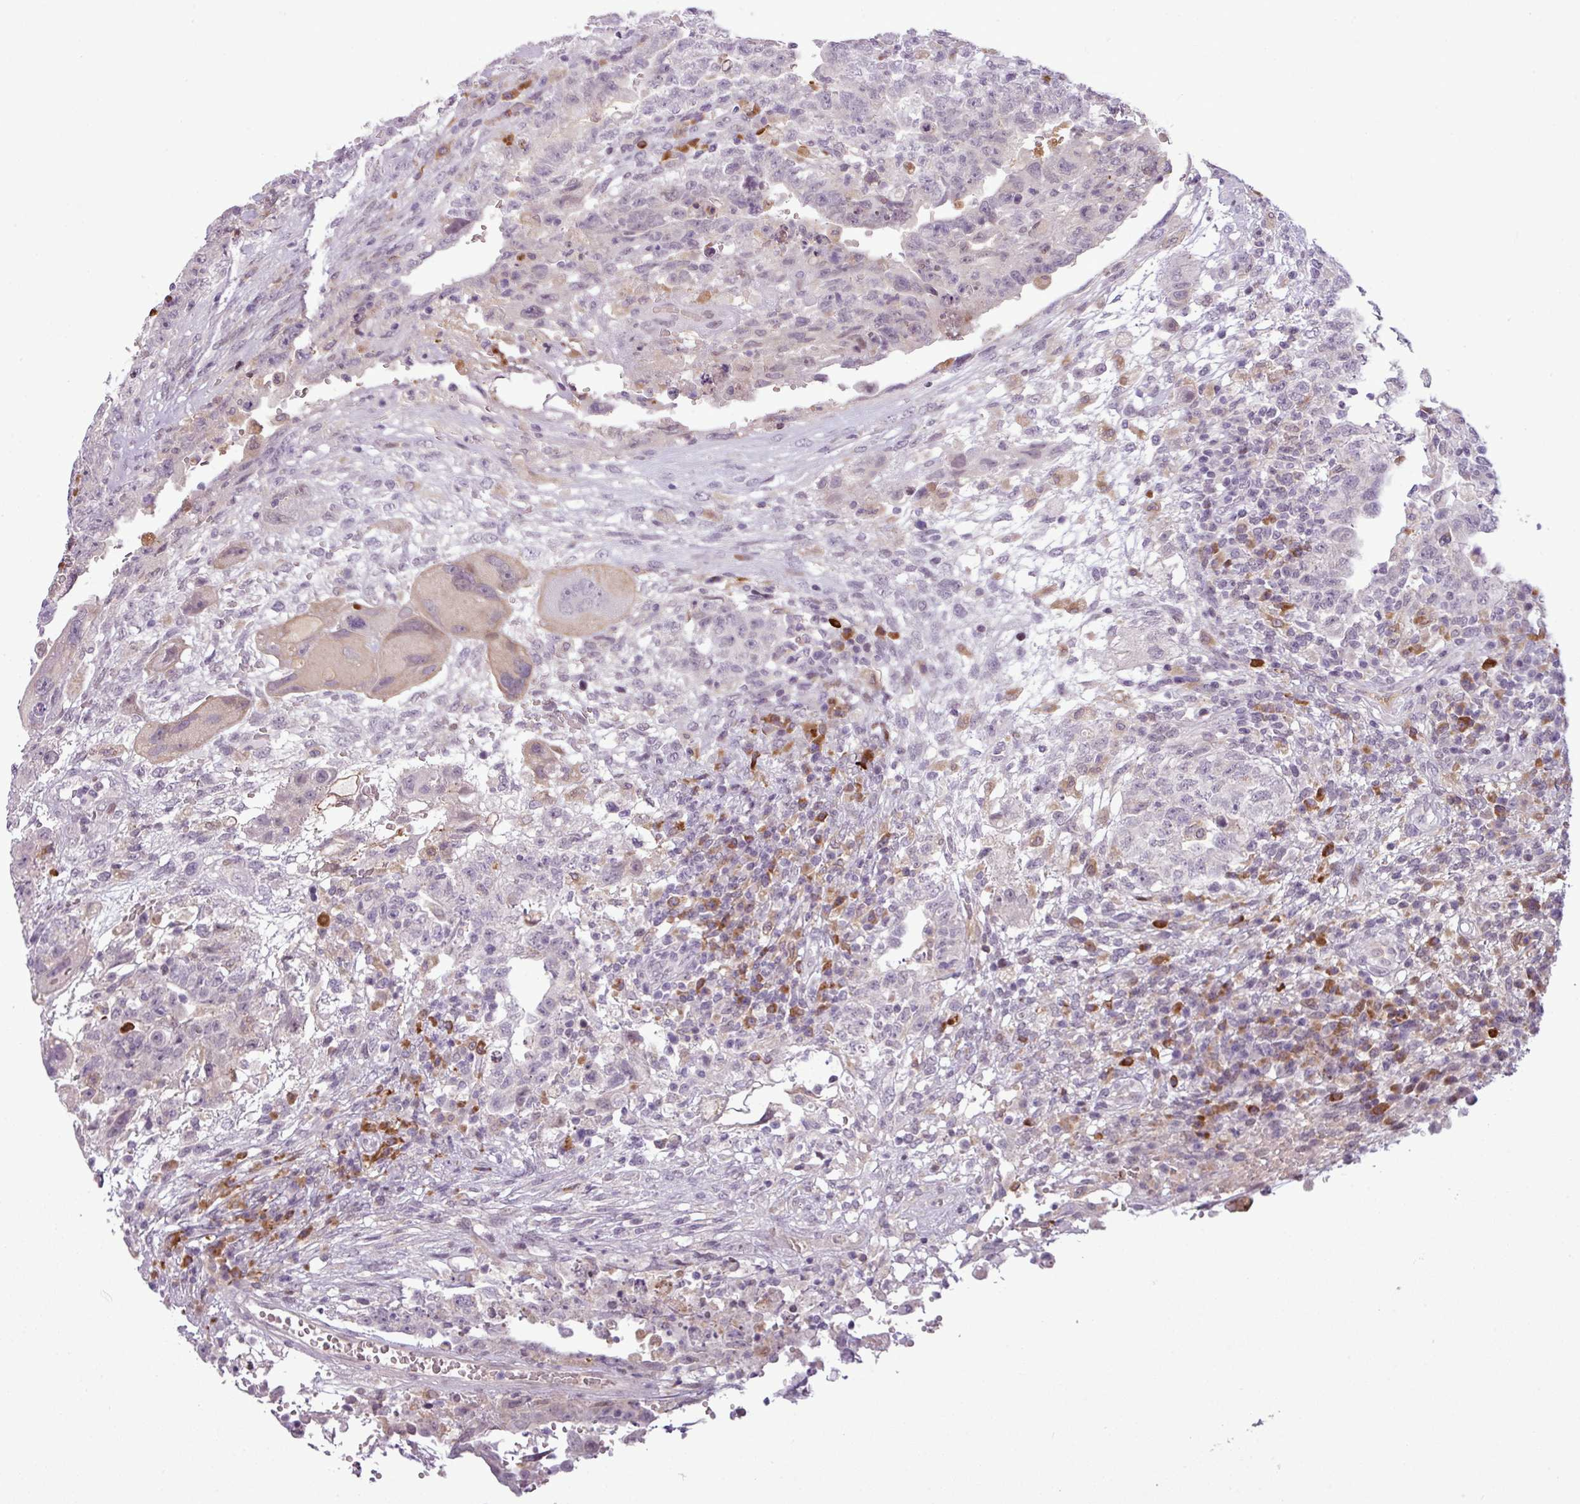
{"staining": {"intensity": "negative", "quantity": "none", "location": "none"}, "tissue": "testis cancer", "cell_type": "Tumor cells", "image_type": "cancer", "snomed": [{"axis": "morphology", "description": "Carcinoma, Embryonal, NOS"}, {"axis": "topography", "description": "Testis"}], "caption": "Protein analysis of testis cancer demonstrates no significant staining in tumor cells.", "gene": "SLC66A2", "patient": {"sex": "male", "age": 26}}